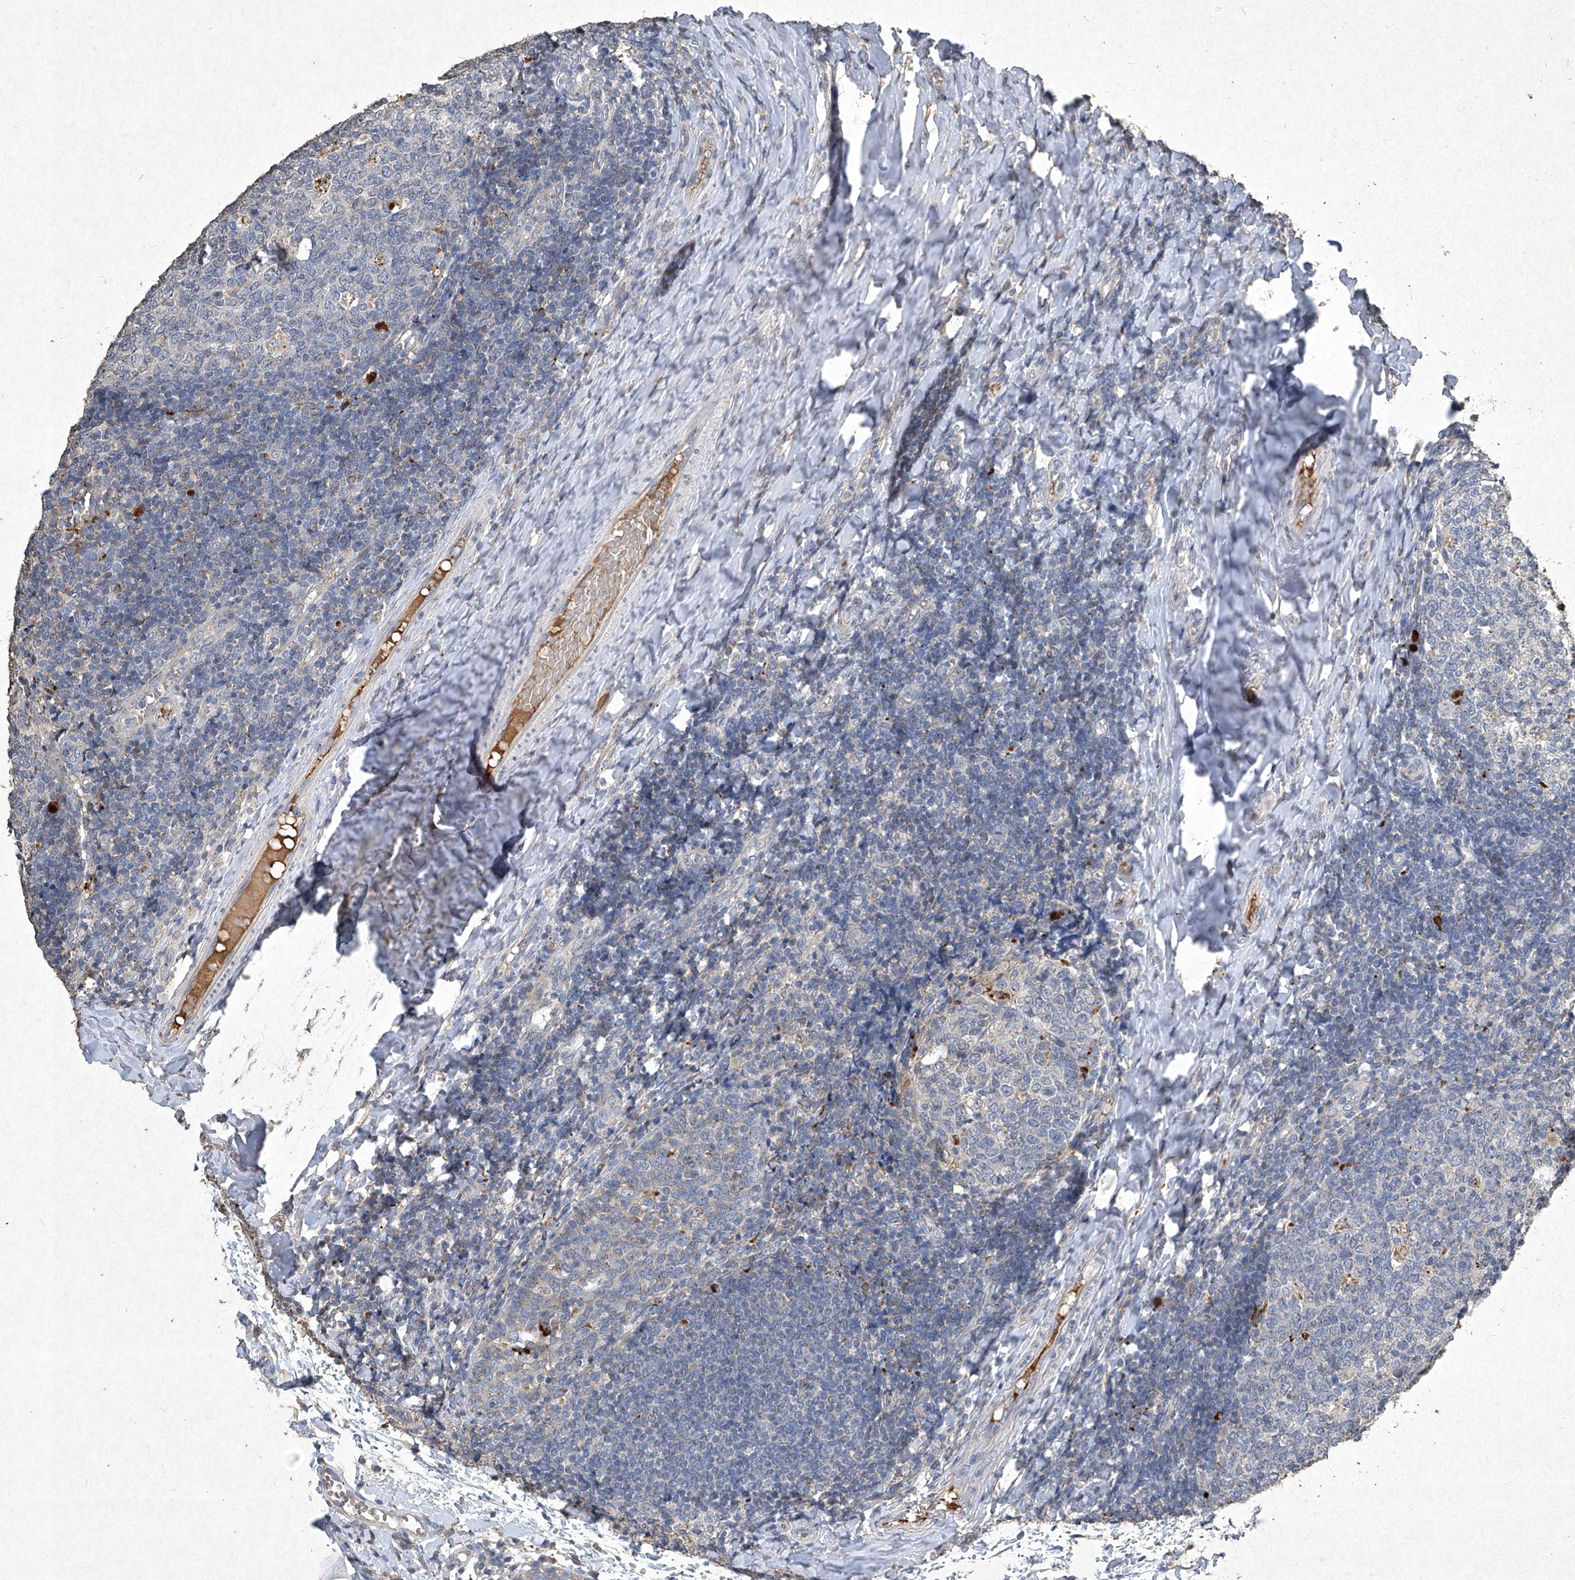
{"staining": {"intensity": "moderate", "quantity": "<25%", "location": "cytoplasmic/membranous"}, "tissue": "tonsil", "cell_type": "Germinal center cells", "image_type": "normal", "snomed": [{"axis": "morphology", "description": "Normal tissue, NOS"}, {"axis": "topography", "description": "Tonsil"}], "caption": "Germinal center cells reveal low levels of moderate cytoplasmic/membranous expression in approximately <25% of cells in normal tonsil. The staining was performed using DAB (3,3'-diaminobenzidine), with brown indicating positive protein expression. Nuclei are stained blue with hematoxylin.", "gene": "MED16", "patient": {"sex": "female", "age": 19}}